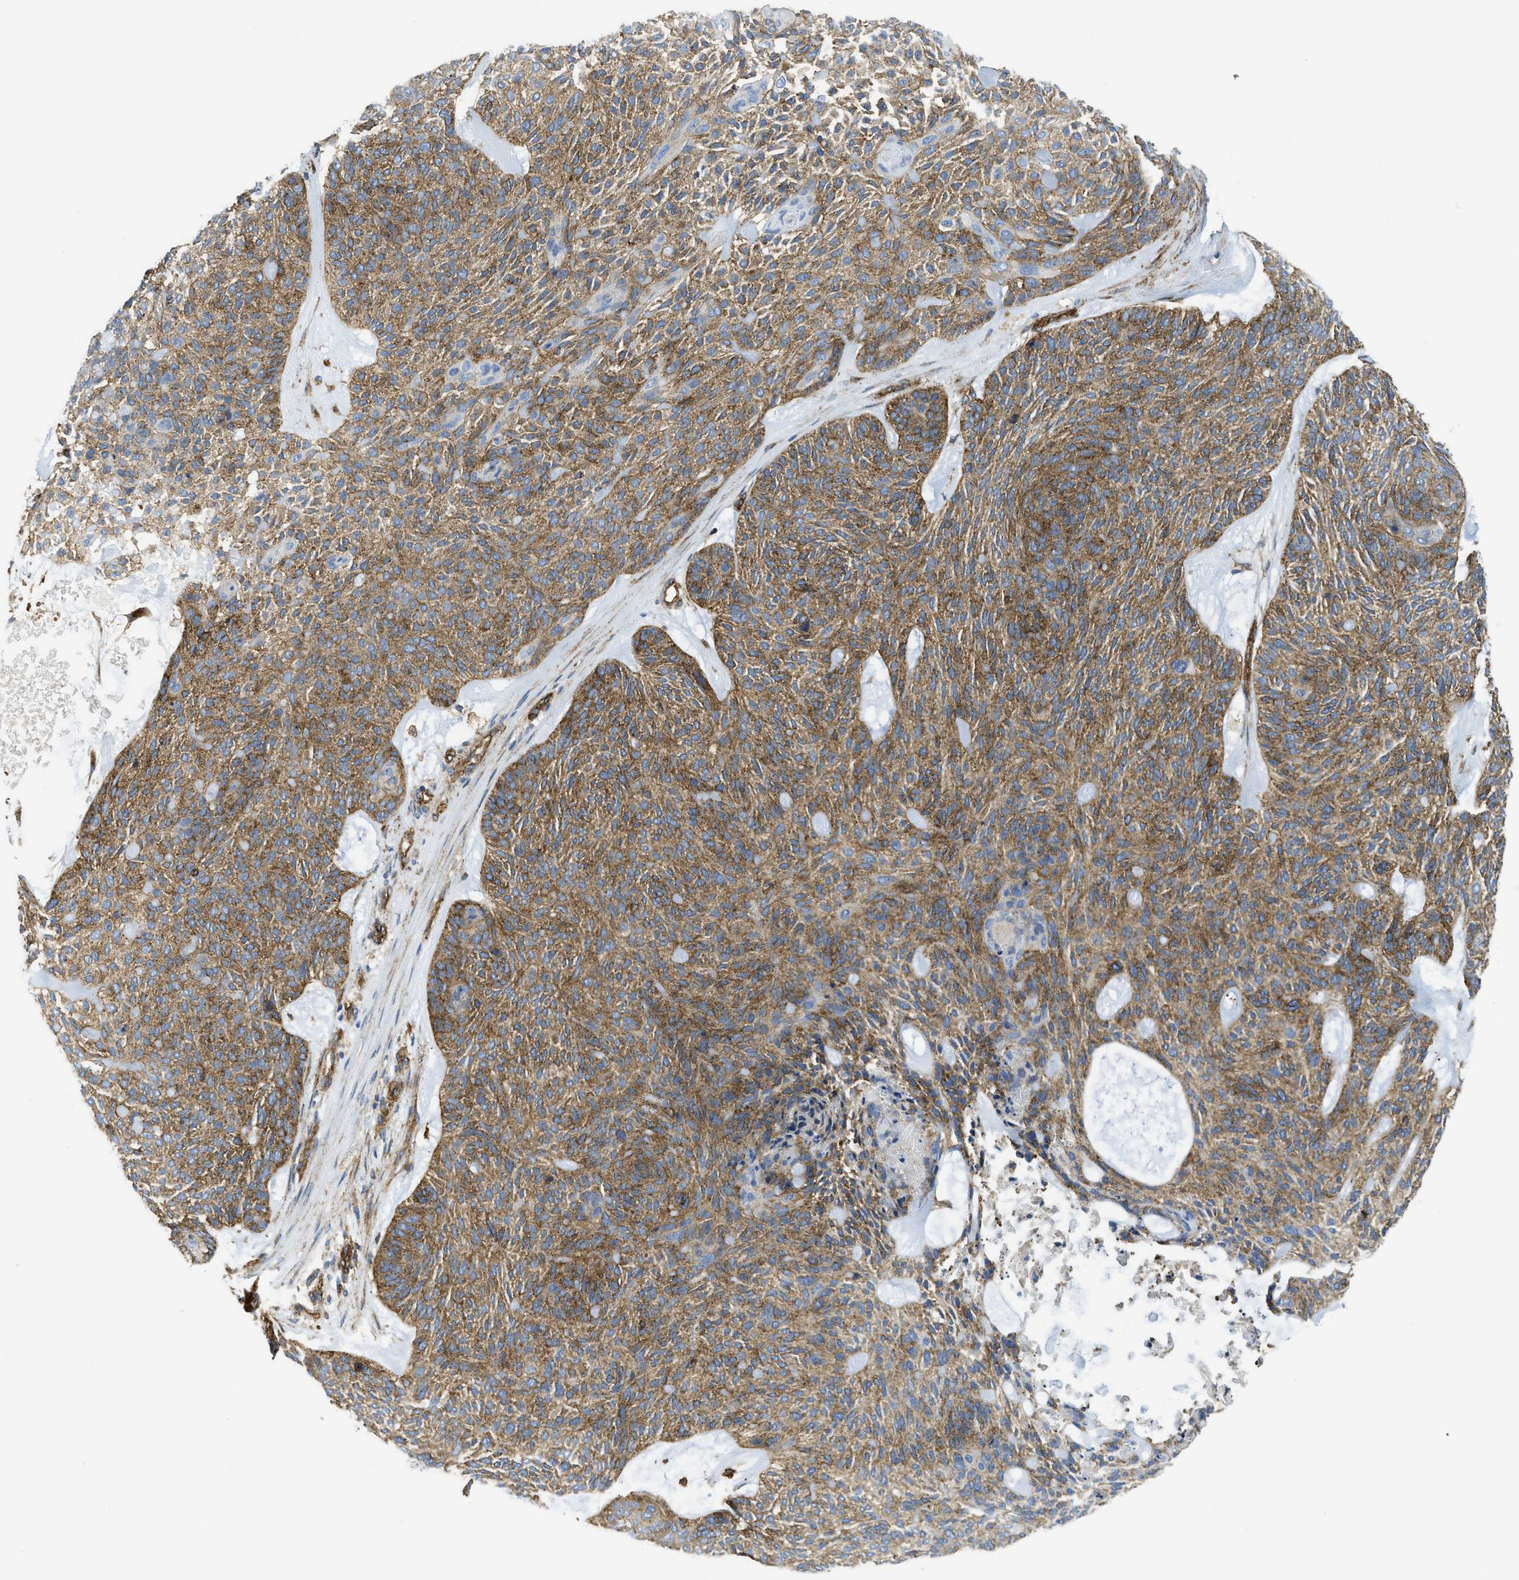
{"staining": {"intensity": "moderate", "quantity": ">75%", "location": "cytoplasmic/membranous"}, "tissue": "skin cancer", "cell_type": "Tumor cells", "image_type": "cancer", "snomed": [{"axis": "morphology", "description": "Basal cell carcinoma"}, {"axis": "topography", "description": "Skin"}], "caption": "This is an image of IHC staining of basal cell carcinoma (skin), which shows moderate positivity in the cytoplasmic/membranous of tumor cells.", "gene": "HIP1", "patient": {"sex": "male", "age": 55}}